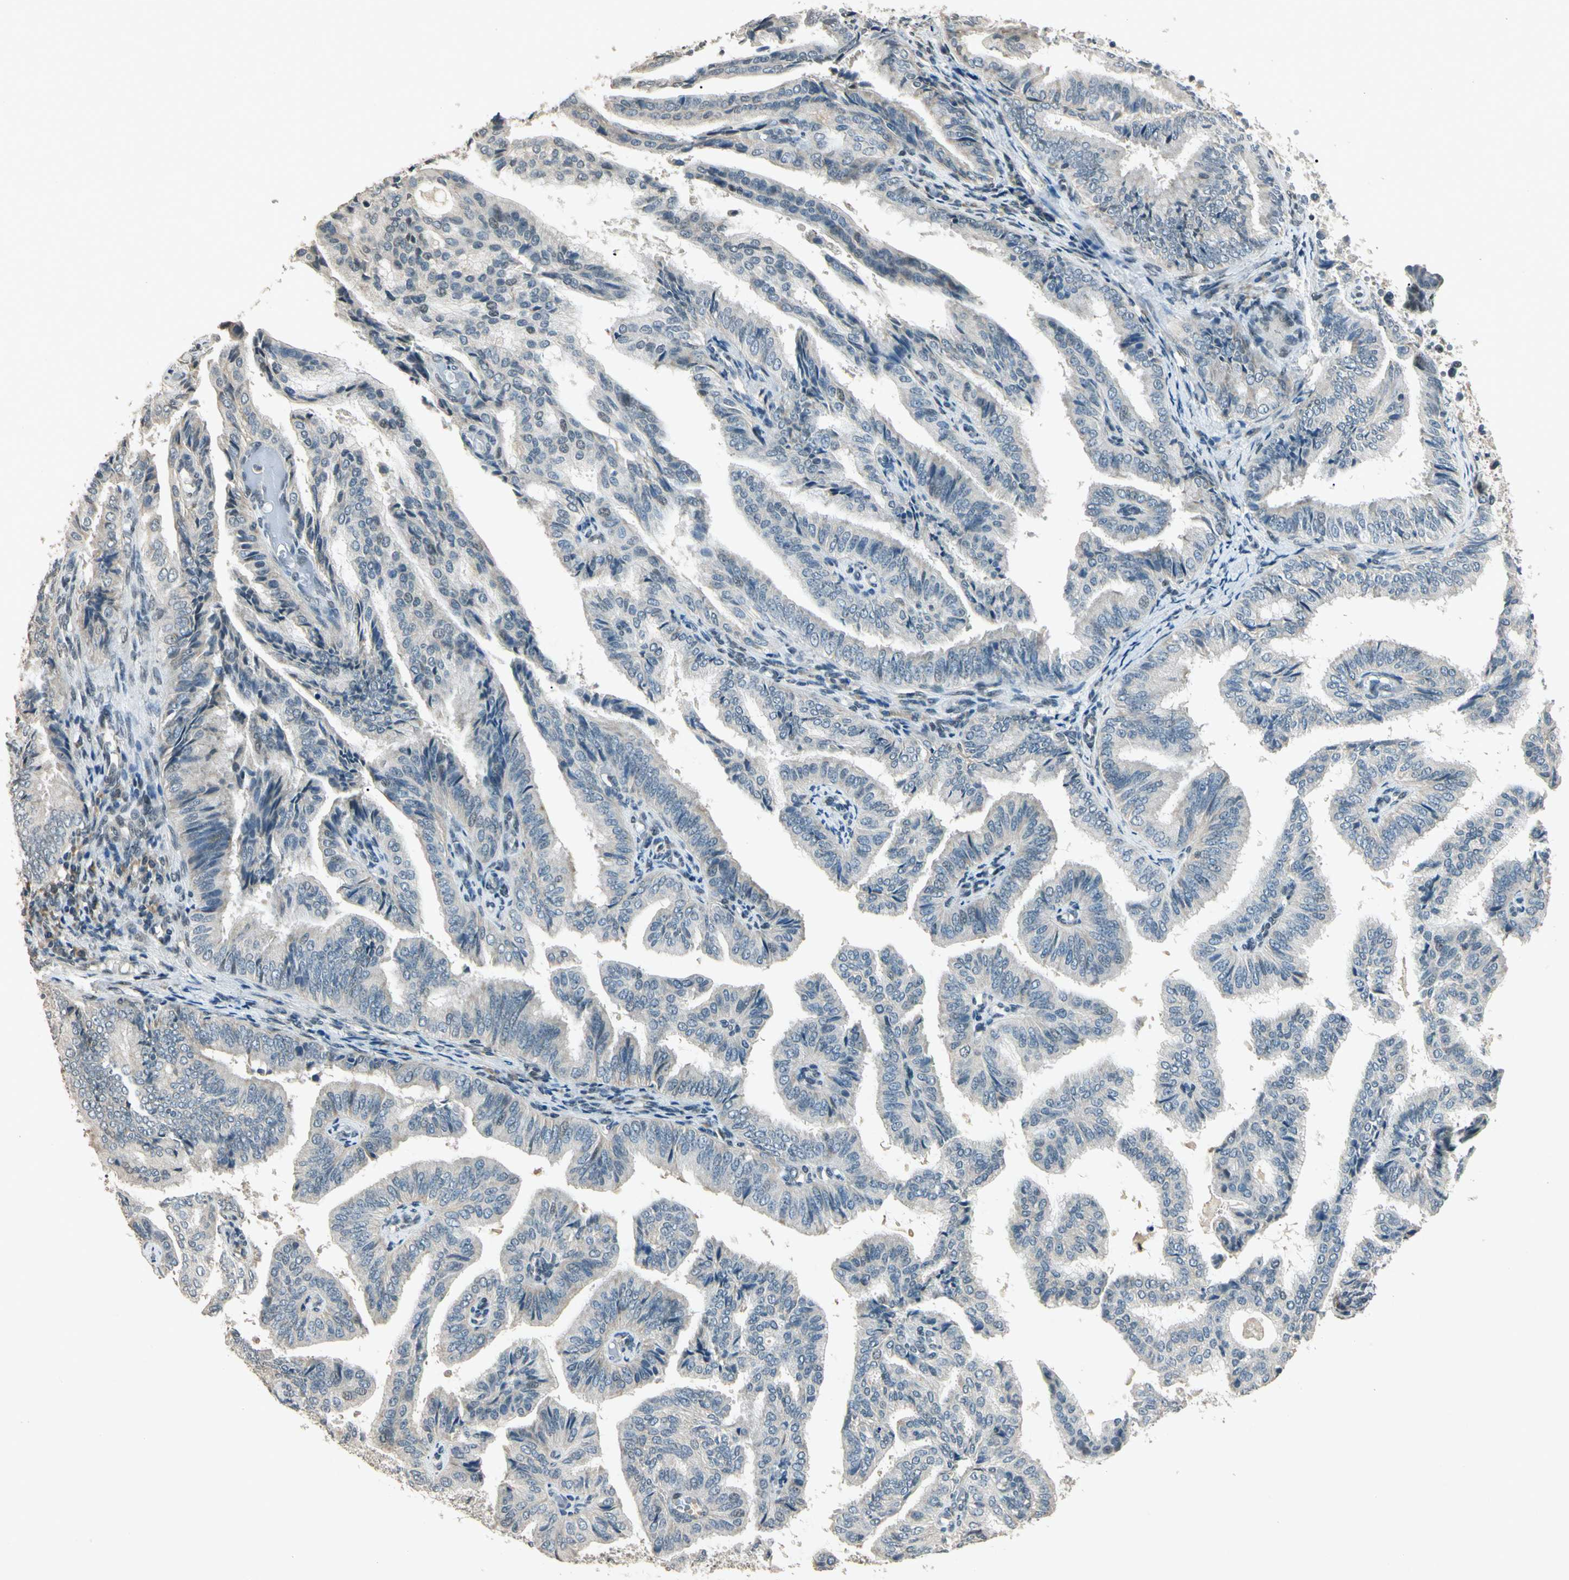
{"staining": {"intensity": "weak", "quantity": "<25%", "location": "cytoplasmic/membranous"}, "tissue": "endometrial cancer", "cell_type": "Tumor cells", "image_type": "cancer", "snomed": [{"axis": "morphology", "description": "Adenocarcinoma, NOS"}, {"axis": "topography", "description": "Endometrium"}], "caption": "IHC of endometrial cancer demonstrates no expression in tumor cells.", "gene": "ZBTB4", "patient": {"sex": "female", "age": 58}}